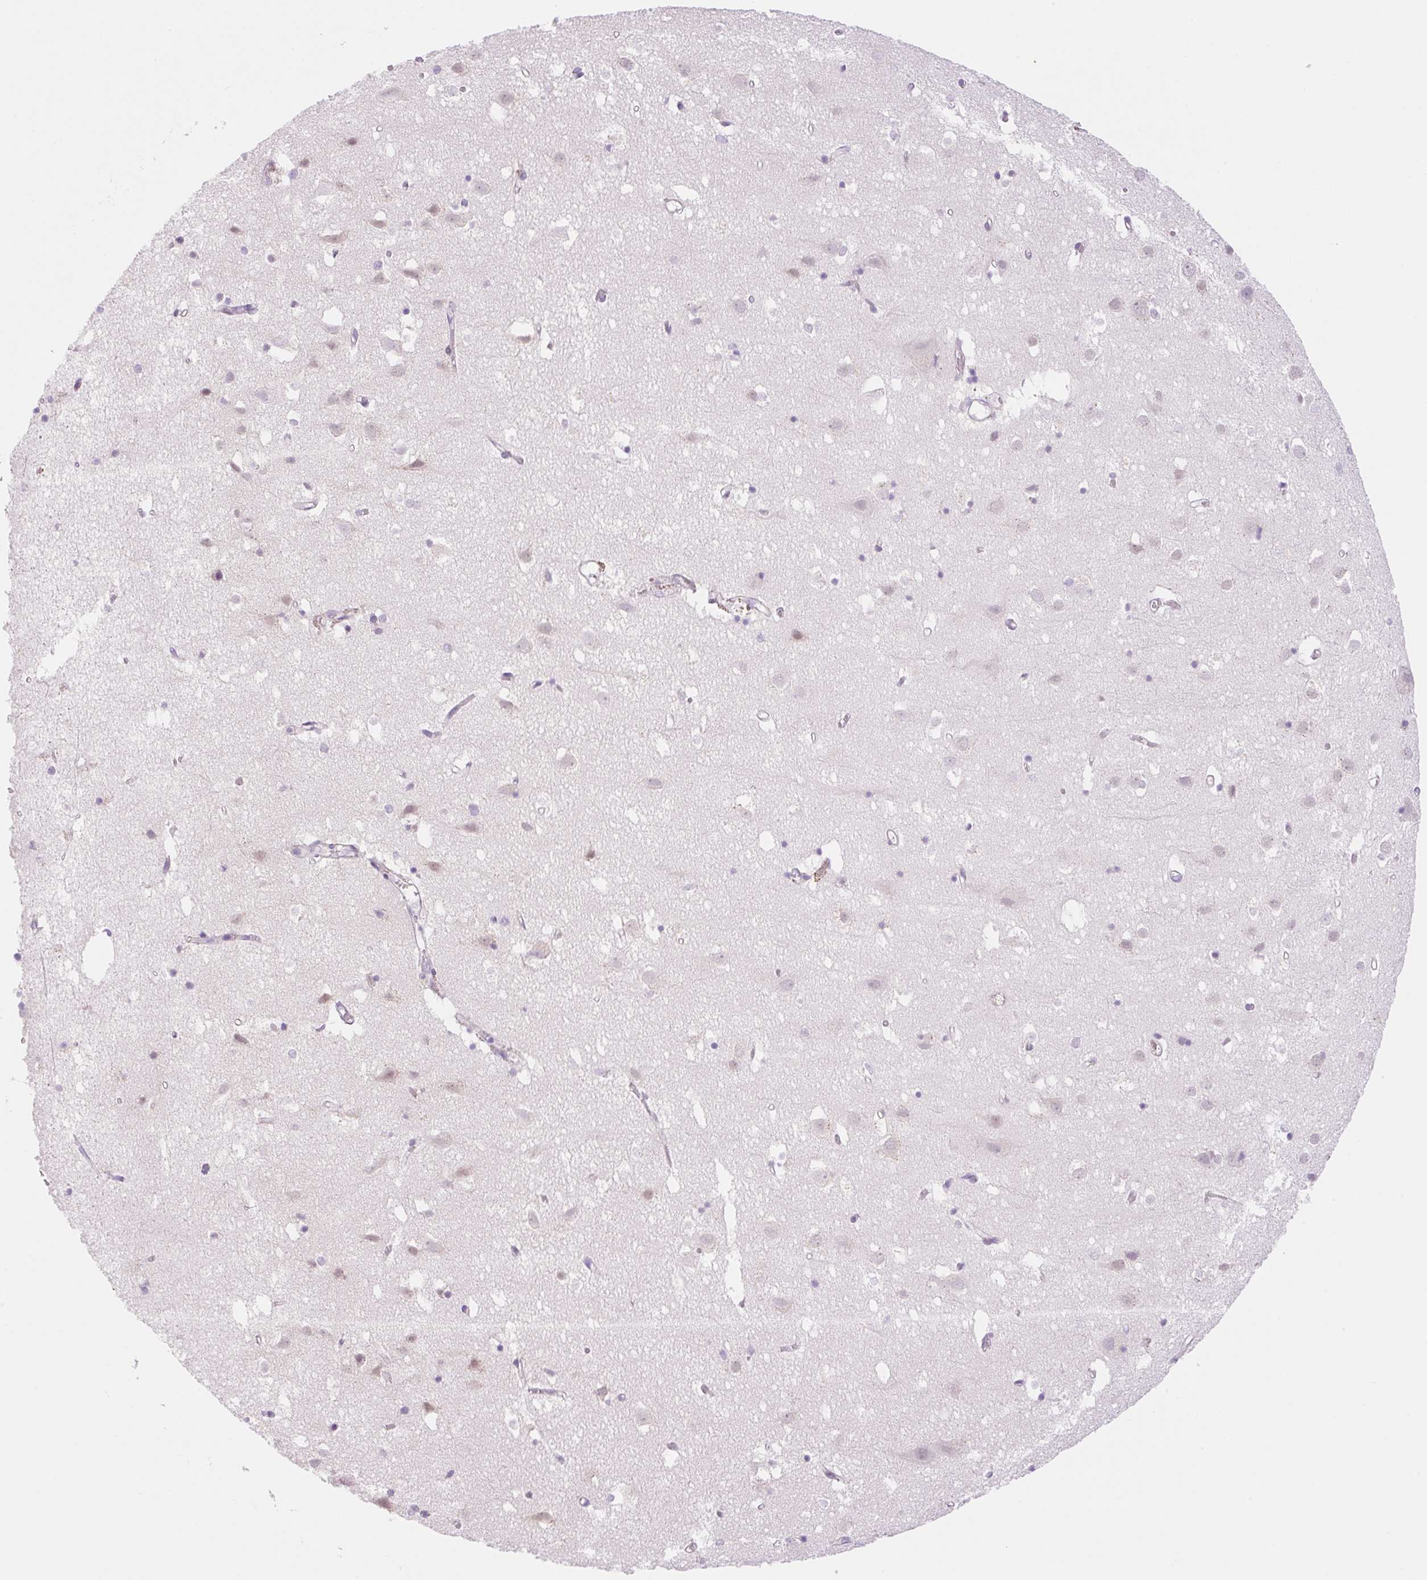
{"staining": {"intensity": "negative", "quantity": "none", "location": "none"}, "tissue": "cerebral cortex", "cell_type": "Endothelial cells", "image_type": "normal", "snomed": [{"axis": "morphology", "description": "Normal tissue, NOS"}, {"axis": "topography", "description": "Cerebral cortex"}], "caption": "A high-resolution photomicrograph shows immunohistochemistry (IHC) staining of benign cerebral cortex, which demonstrates no significant staining in endothelial cells.", "gene": "SPRYD4", "patient": {"sex": "male", "age": 70}}